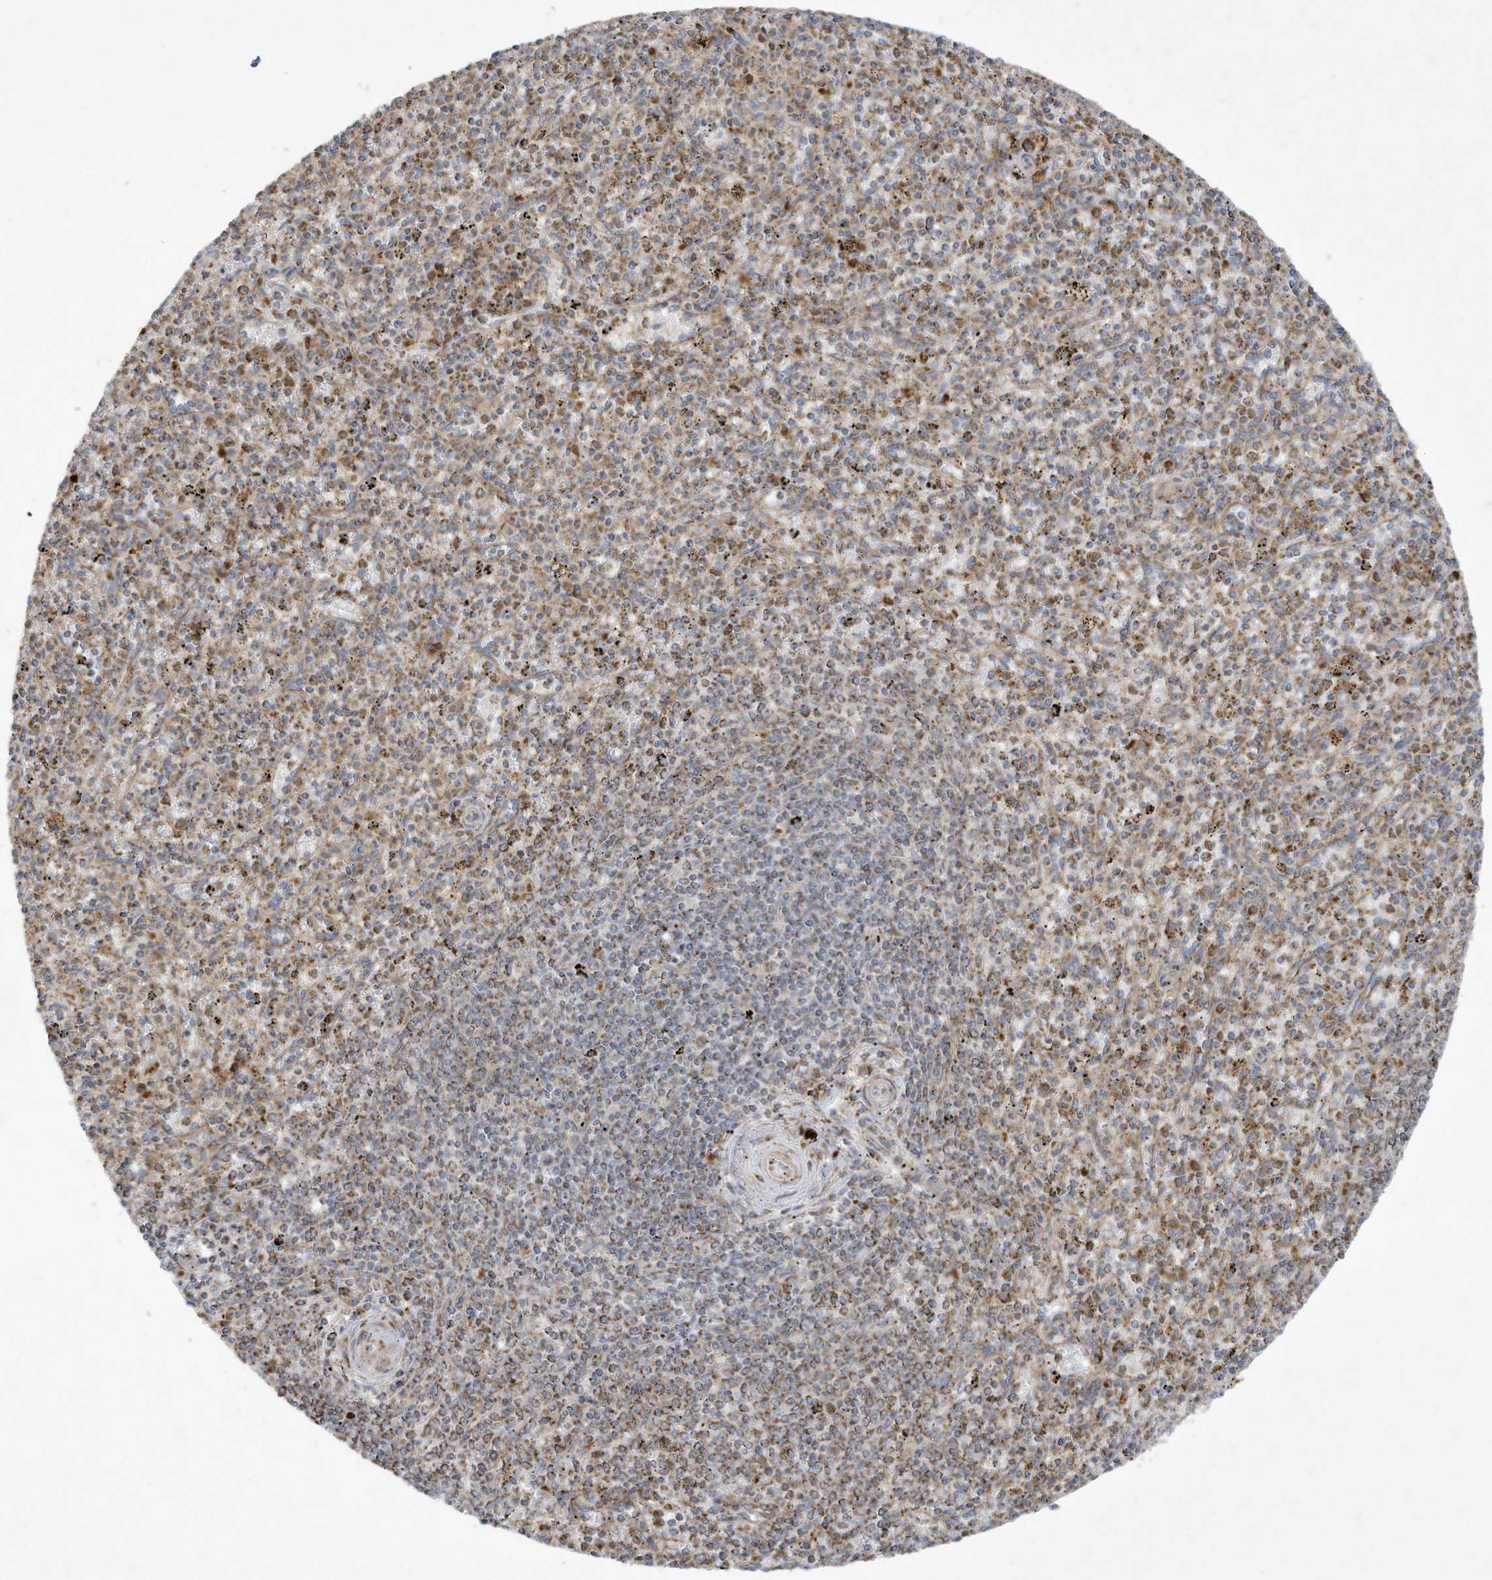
{"staining": {"intensity": "moderate", "quantity": "<25%", "location": "cytoplasmic/membranous"}, "tissue": "spleen", "cell_type": "Cells in red pulp", "image_type": "normal", "snomed": [{"axis": "morphology", "description": "Normal tissue, NOS"}, {"axis": "topography", "description": "Spleen"}], "caption": "This photomicrograph shows immunohistochemistry staining of normal spleen, with low moderate cytoplasmic/membranous expression in approximately <25% of cells in red pulp.", "gene": "C2orf74", "patient": {"sex": "male", "age": 72}}